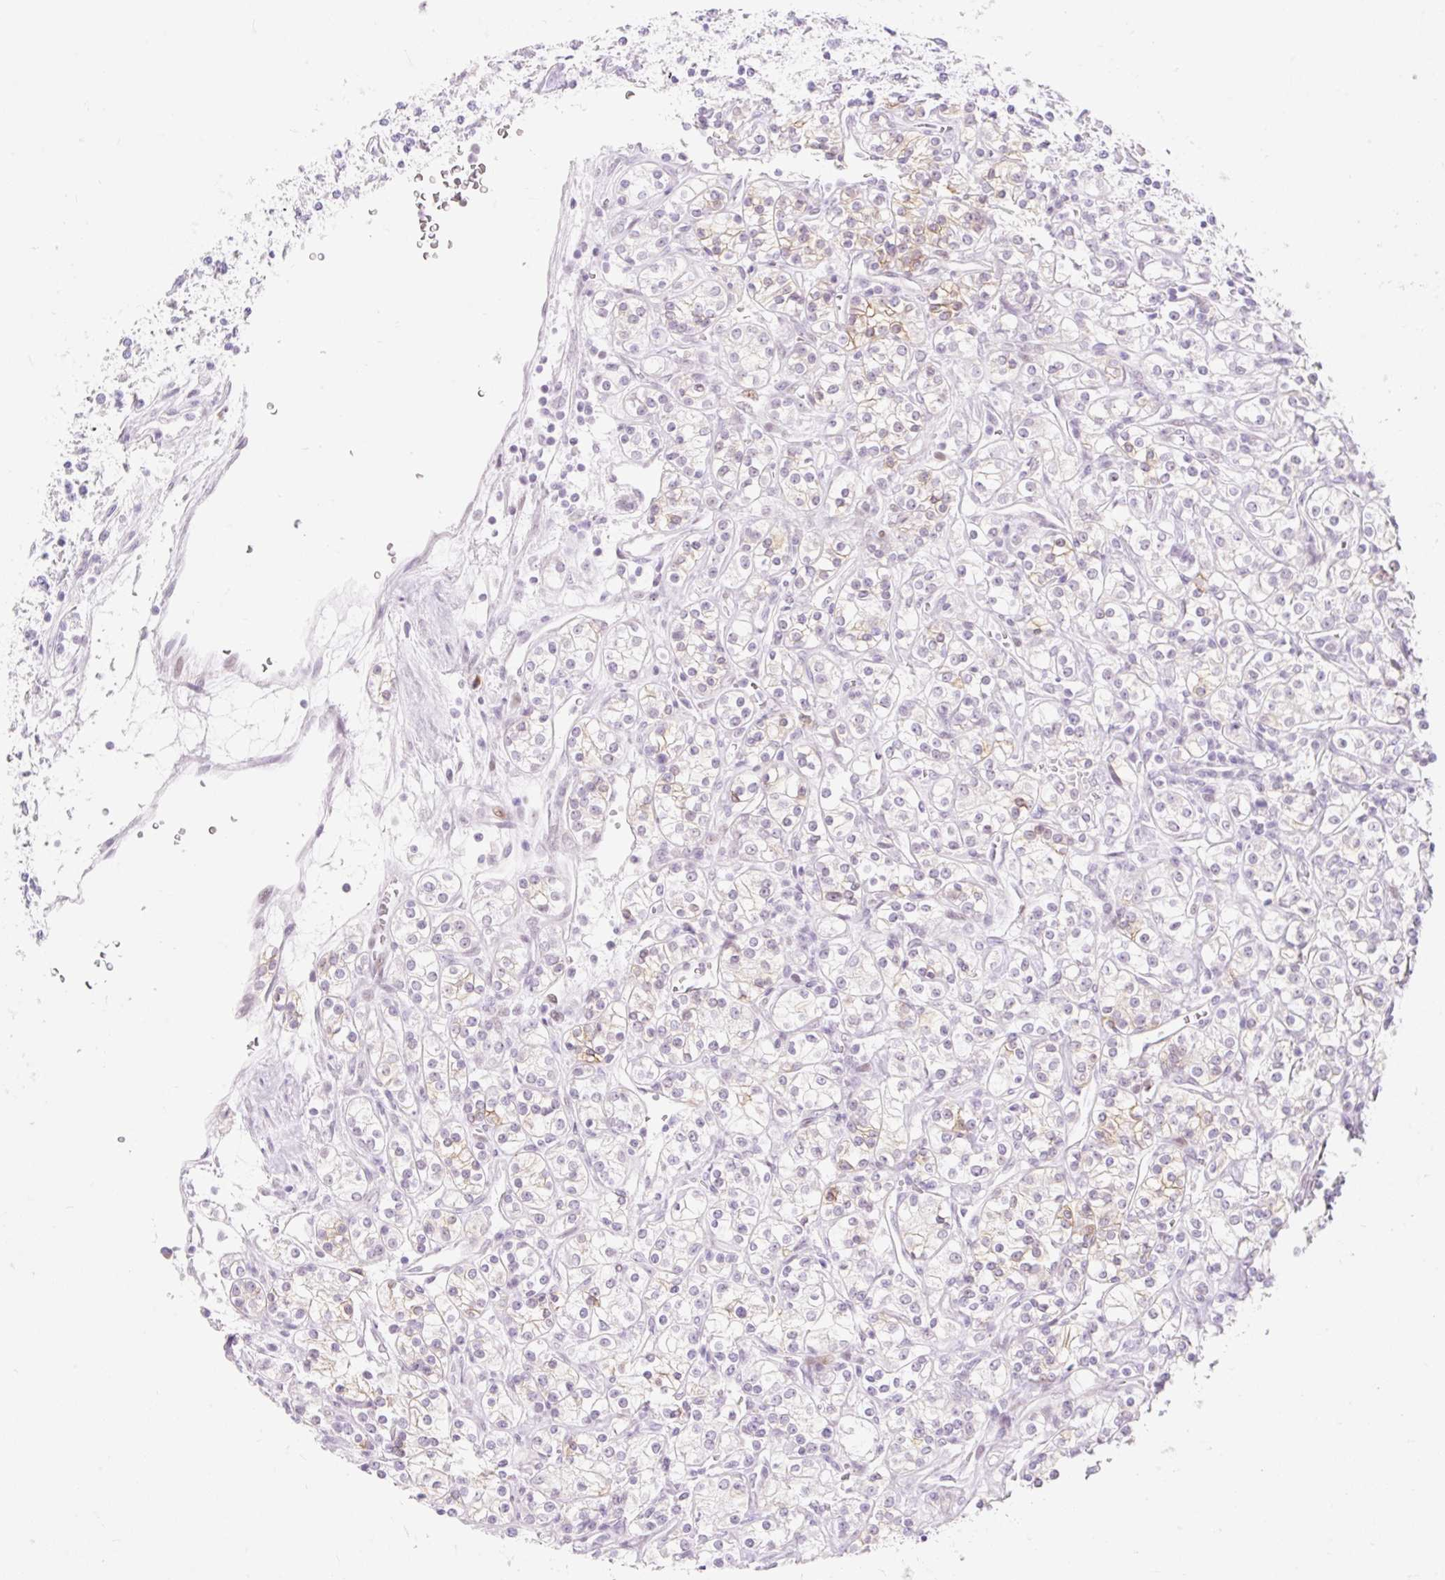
{"staining": {"intensity": "negative", "quantity": "none", "location": "none"}, "tissue": "renal cancer", "cell_type": "Tumor cells", "image_type": "cancer", "snomed": [{"axis": "morphology", "description": "Adenocarcinoma, NOS"}, {"axis": "topography", "description": "Kidney"}], "caption": "The IHC histopathology image has no significant staining in tumor cells of renal adenocarcinoma tissue.", "gene": "H2BW1", "patient": {"sex": "male", "age": 77}}